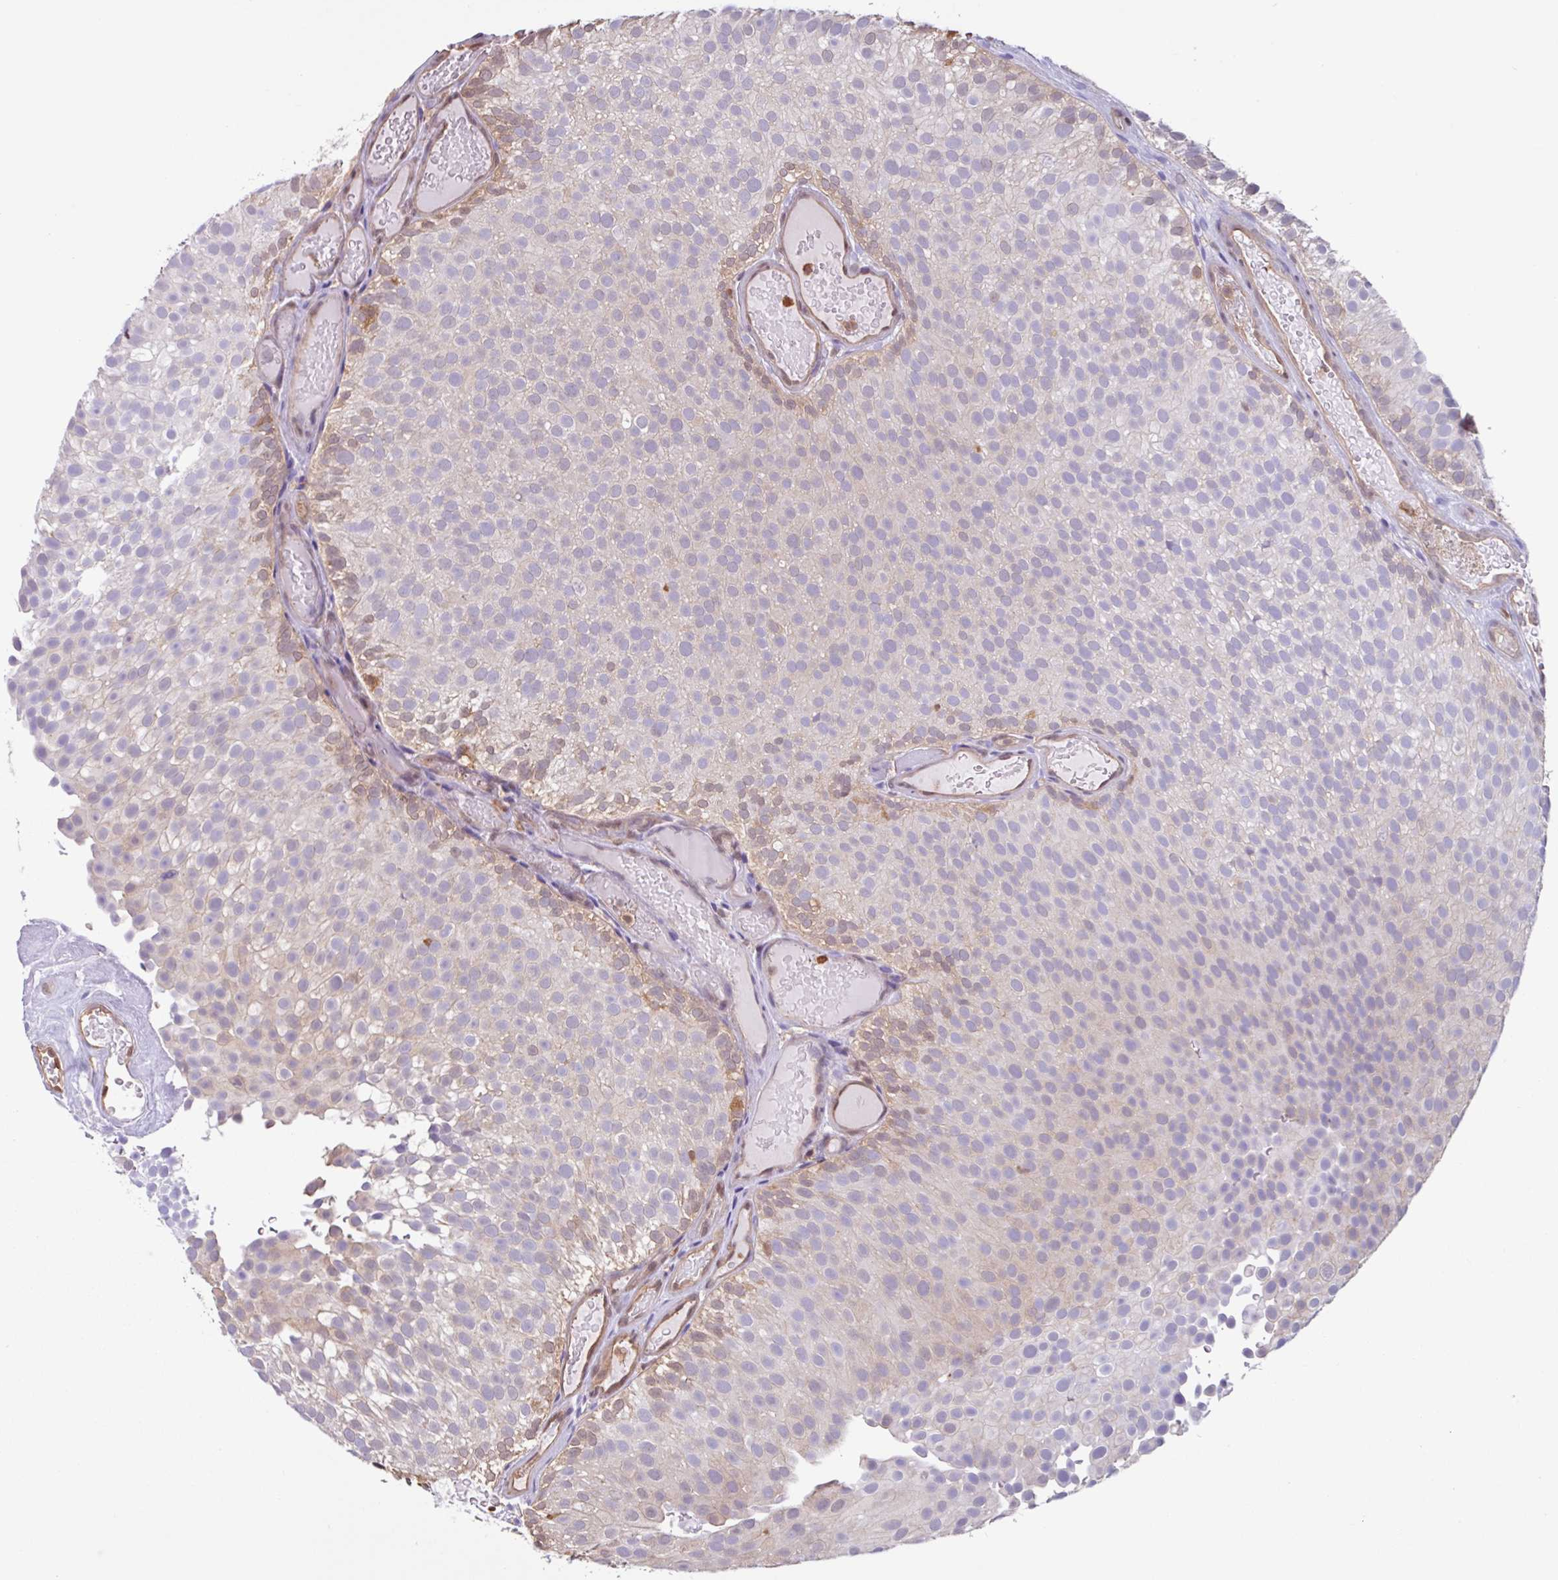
{"staining": {"intensity": "weak", "quantity": "<25%", "location": "cytoplasmic/membranous"}, "tissue": "urothelial cancer", "cell_type": "Tumor cells", "image_type": "cancer", "snomed": [{"axis": "morphology", "description": "Urothelial carcinoma, Low grade"}, {"axis": "topography", "description": "Urinary bladder"}], "caption": "Immunohistochemistry (IHC) image of human urothelial cancer stained for a protein (brown), which exhibits no expression in tumor cells. Nuclei are stained in blue.", "gene": "ARHGDIB", "patient": {"sex": "male", "age": 78}}